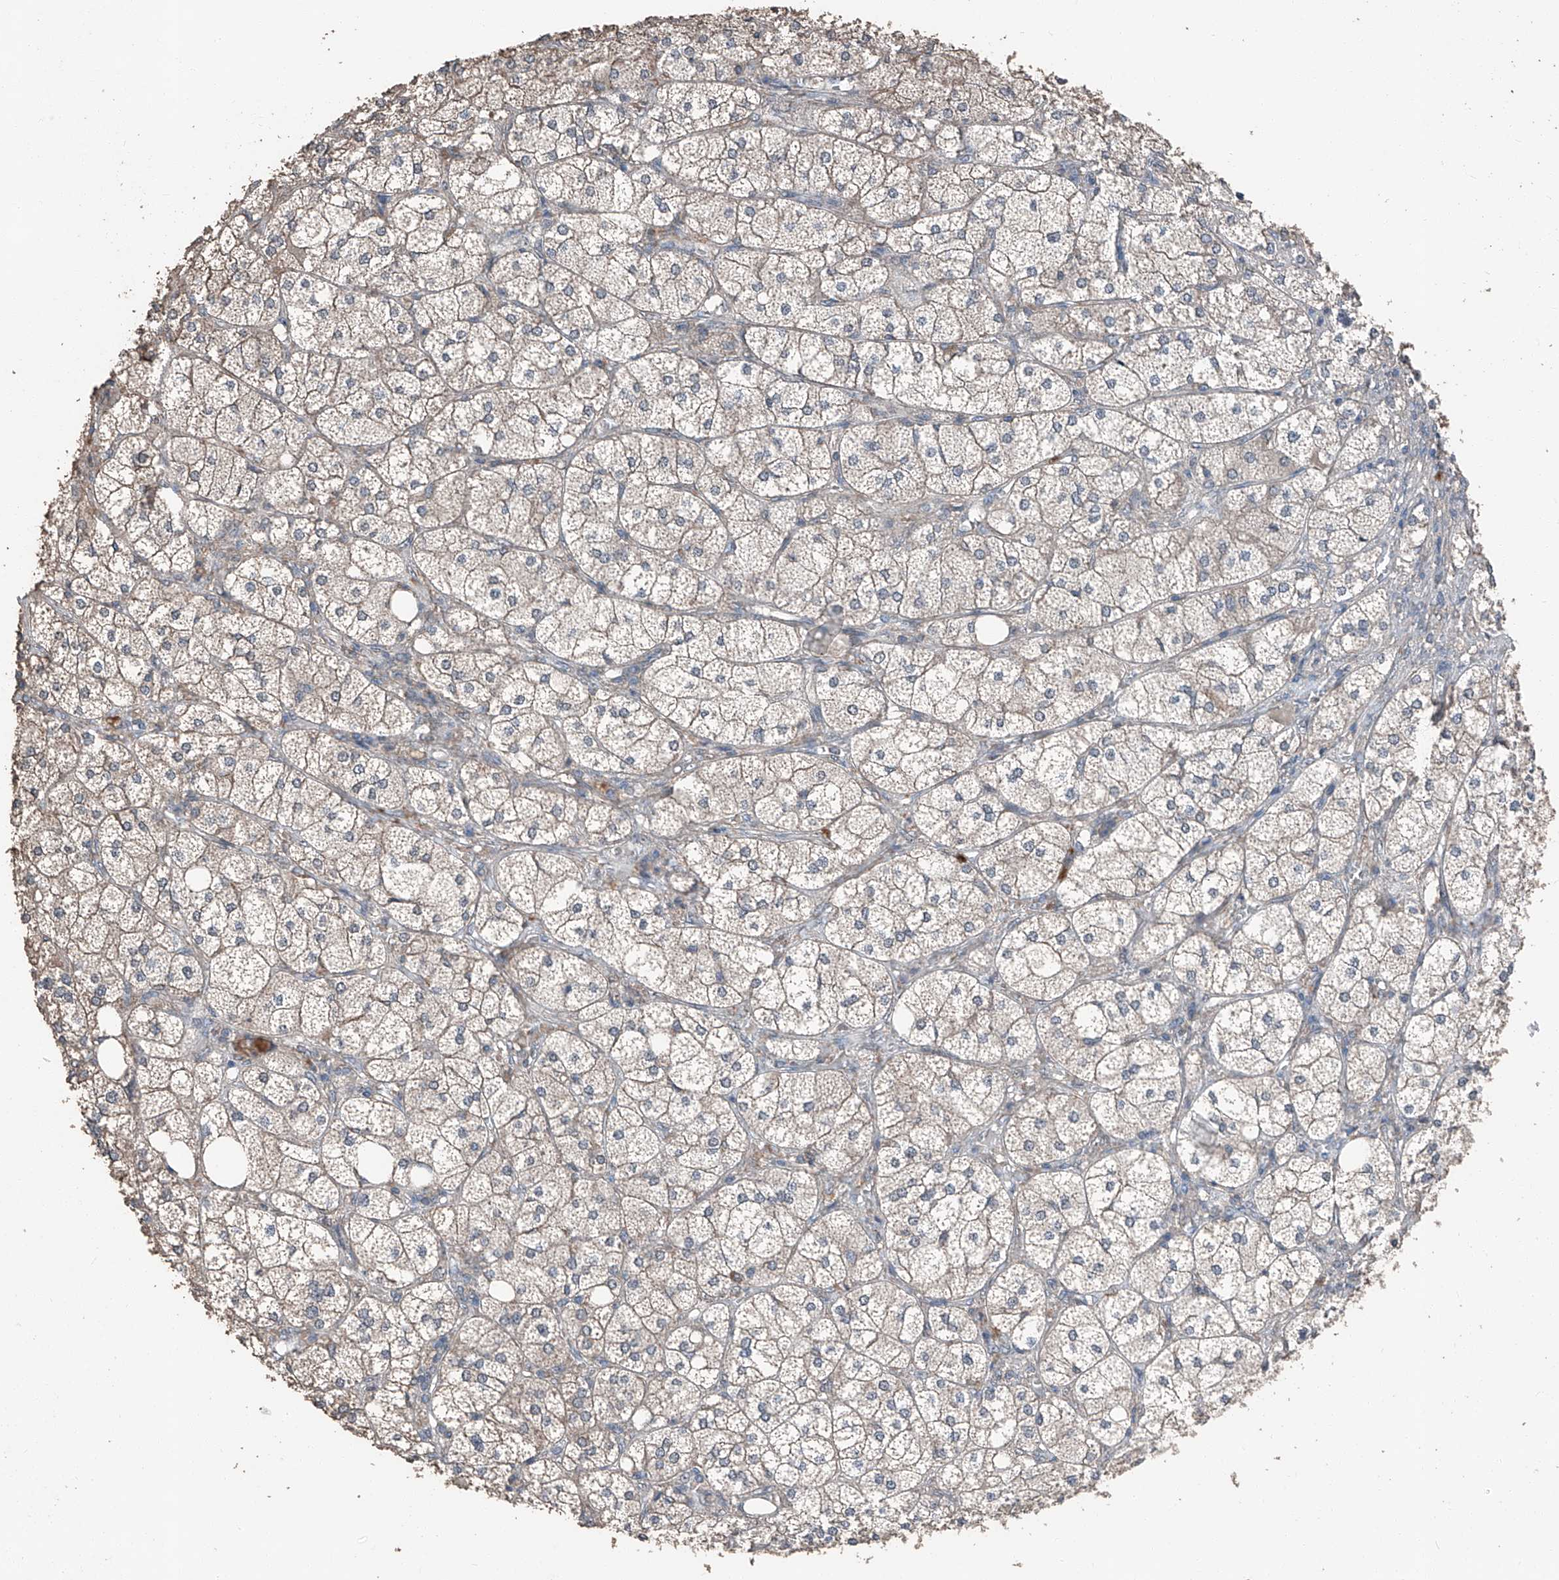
{"staining": {"intensity": "weak", "quantity": "25%-75%", "location": "cytoplasmic/membranous"}, "tissue": "adrenal gland", "cell_type": "Glandular cells", "image_type": "normal", "snomed": [{"axis": "morphology", "description": "Normal tissue, NOS"}, {"axis": "topography", "description": "Adrenal gland"}], "caption": "This histopathology image reveals IHC staining of unremarkable adrenal gland, with low weak cytoplasmic/membranous expression in approximately 25%-75% of glandular cells.", "gene": "MAMLD1", "patient": {"sex": "female", "age": 61}}